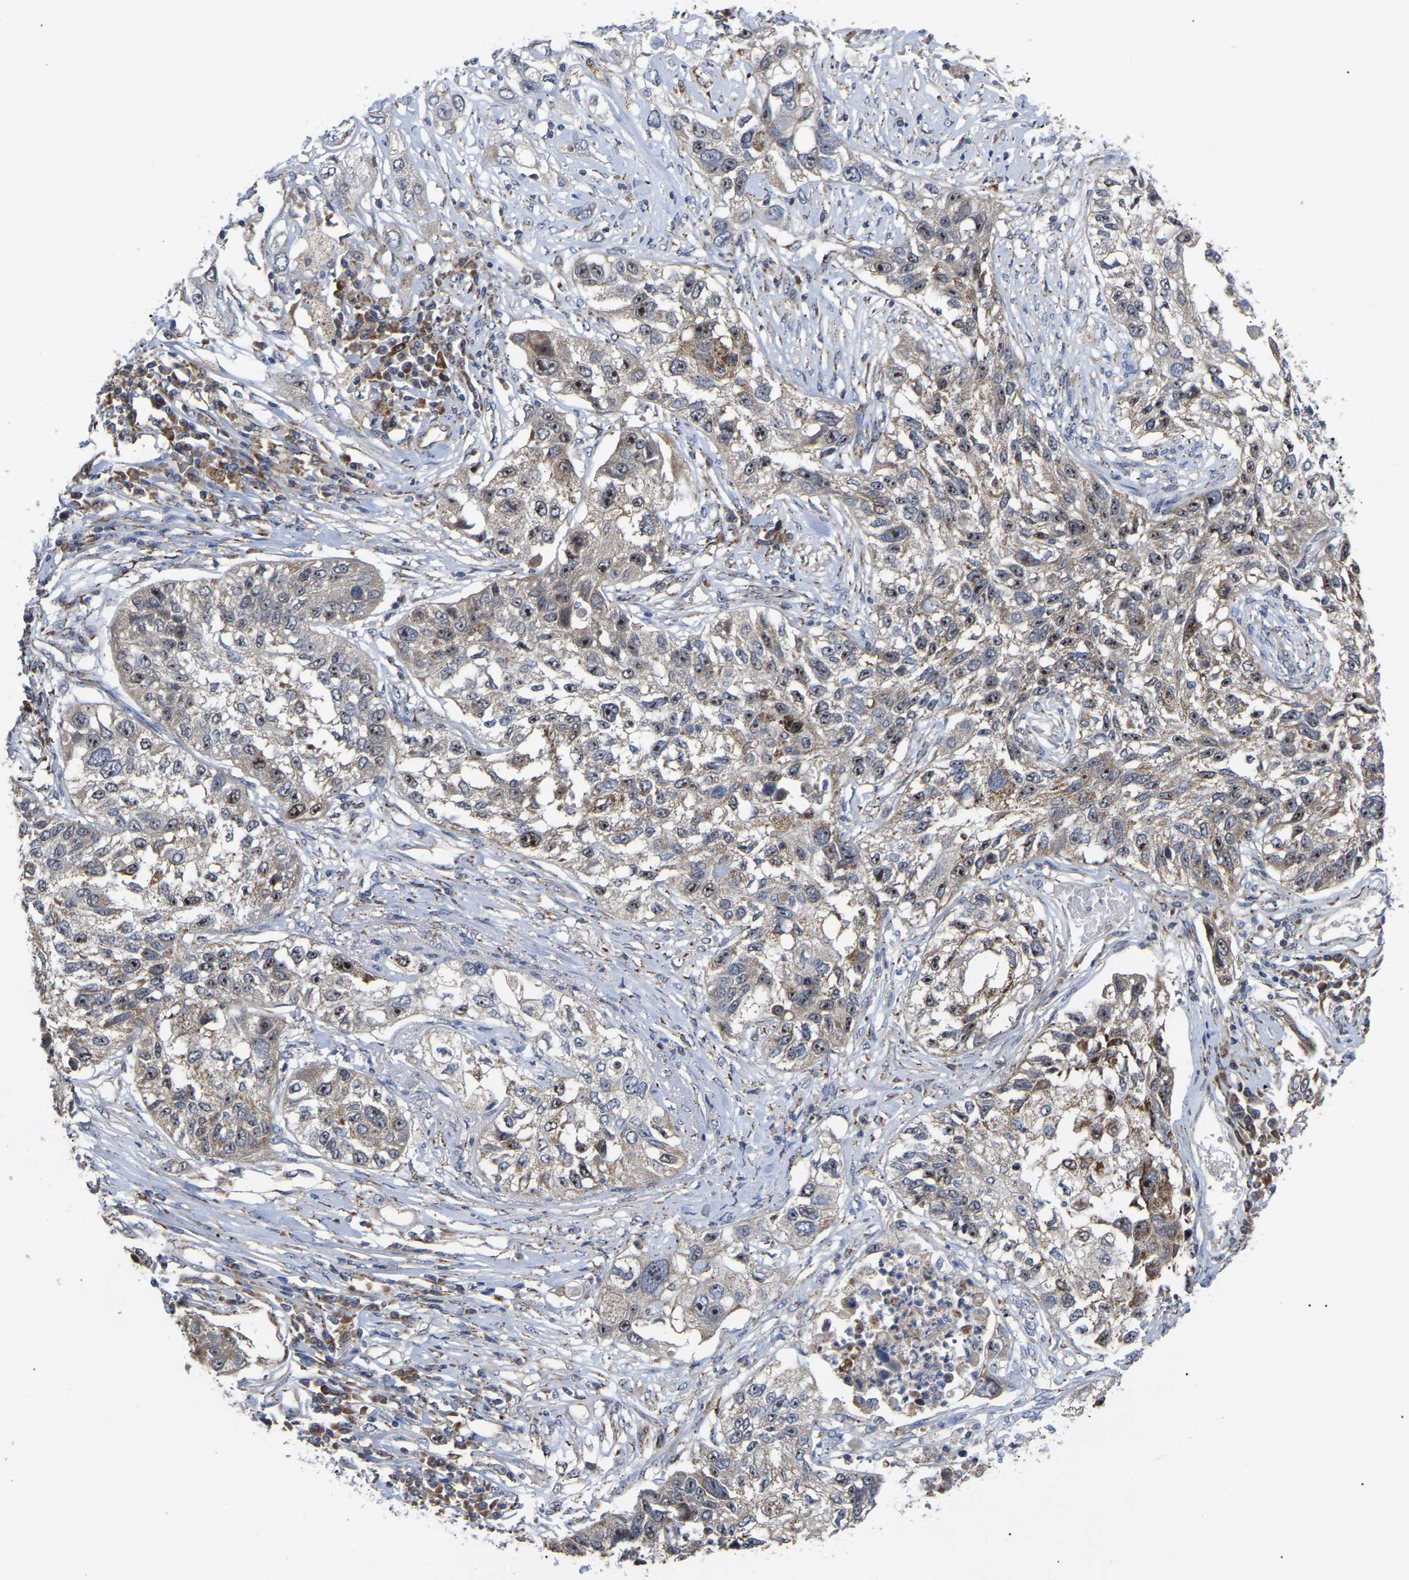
{"staining": {"intensity": "moderate", "quantity": ">75%", "location": "cytoplasmic/membranous,nuclear"}, "tissue": "lung cancer", "cell_type": "Tumor cells", "image_type": "cancer", "snomed": [{"axis": "morphology", "description": "Squamous cell carcinoma, NOS"}, {"axis": "topography", "description": "Lung"}], "caption": "High-magnification brightfield microscopy of lung cancer (squamous cell carcinoma) stained with DAB (3,3'-diaminobenzidine) (brown) and counterstained with hematoxylin (blue). tumor cells exhibit moderate cytoplasmic/membranous and nuclear expression is appreciated in about>75% of cells. (Stains: DAB (3,3'-diaminobenzidine) in brown, nuclei in blue, Microscopy: brightfield microscopy at high magnification).", "gene": "NOP53", "patient": {"sex": "male", "age": 71}}